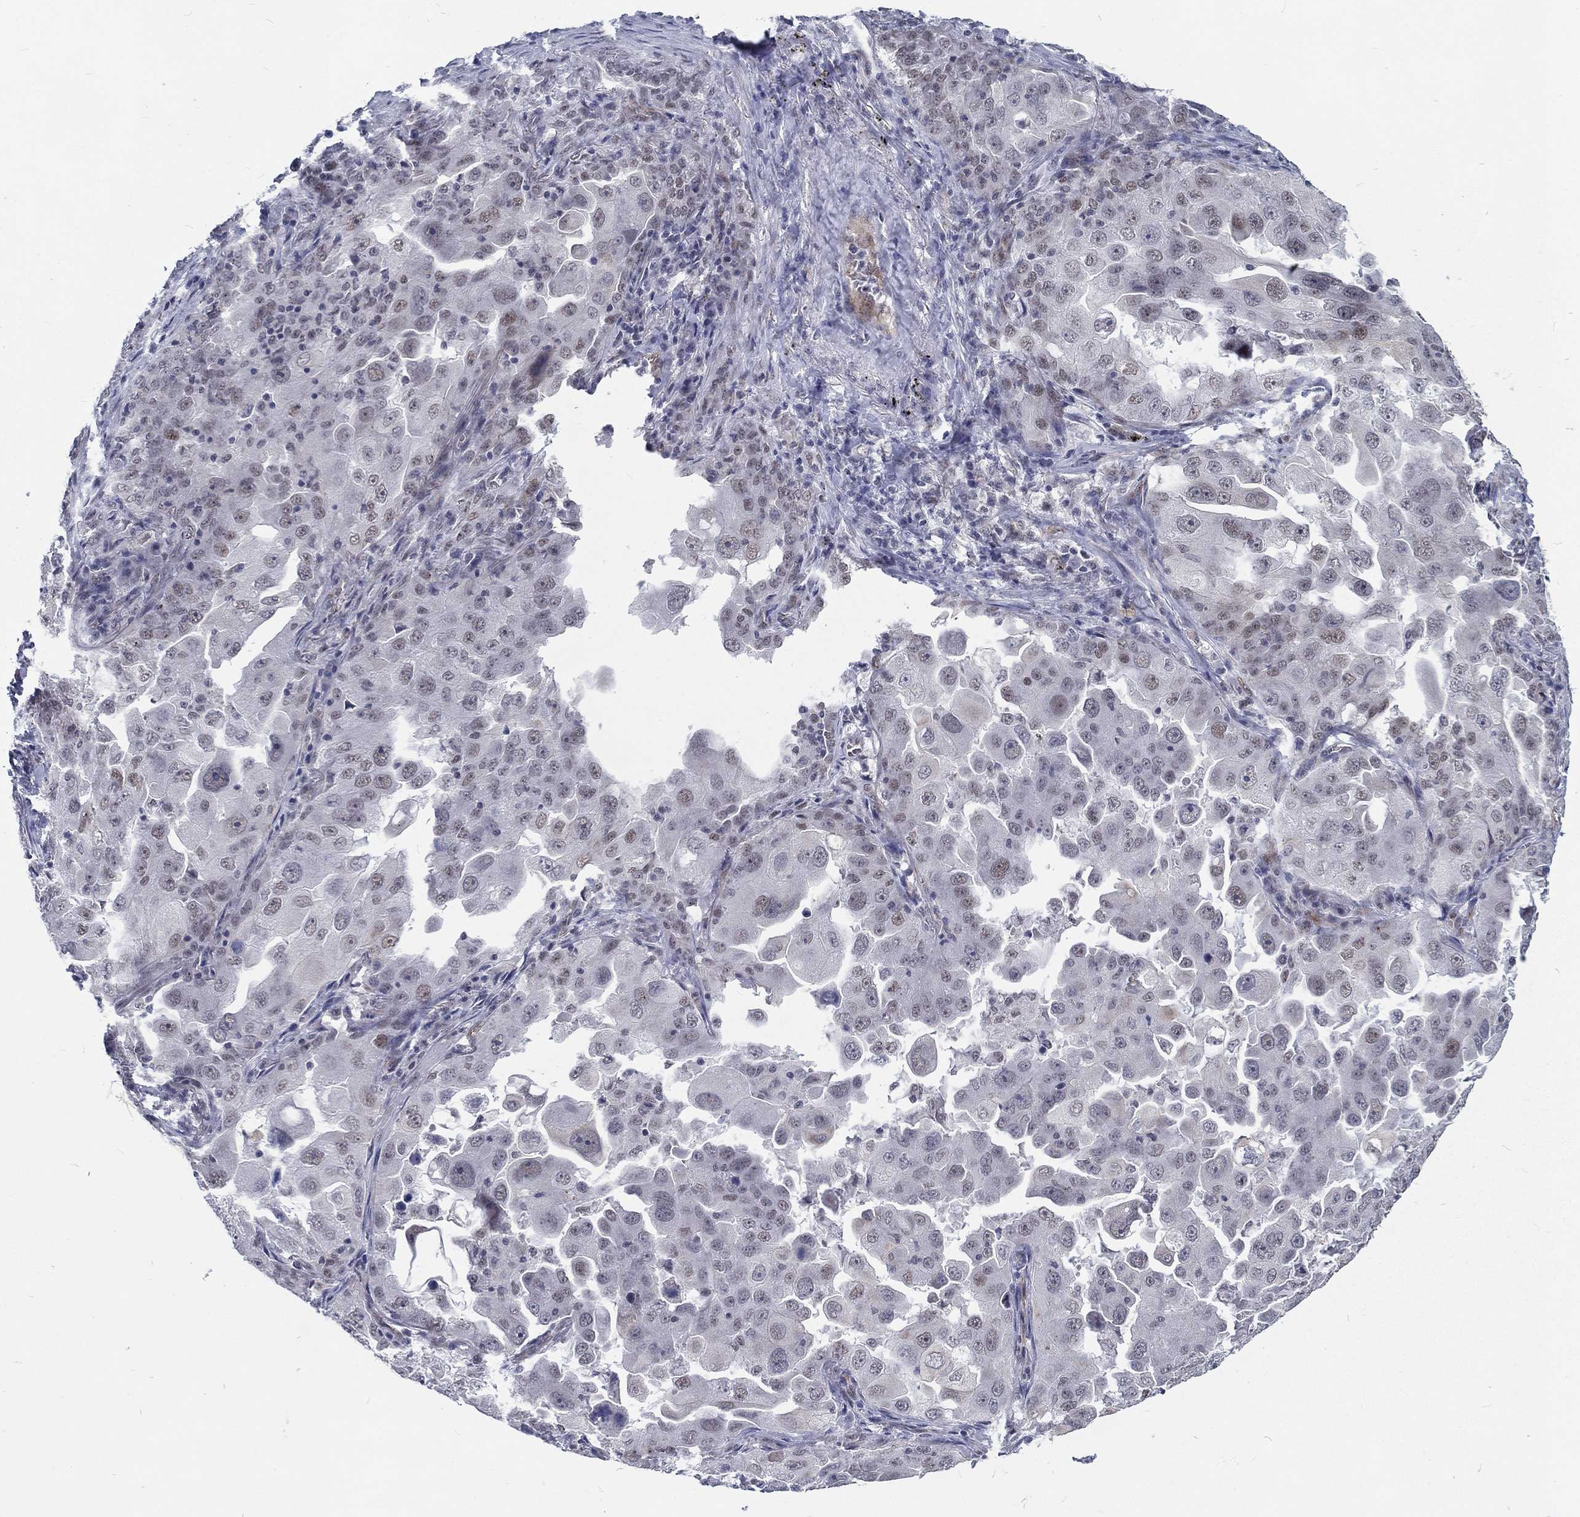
{"staining": {"intensity": "negative", "quantity": "none", "location": "none"}, "tissue": "lung cancer", "cell_type": "Tumor cells", "image_type": "cancer", "snomed": [{"axis": "morphology", "description": "Adenocarcinoma, NOS"}, {"axis": "topography", "description": "Lung"}], "caption": "This is an immunohistochemistry (IHC) histopathology image of lung cancer. There is no positivity in tumor cells.", "gene": "ZBED1", "patient": {"sex": "female", "age": 61}}